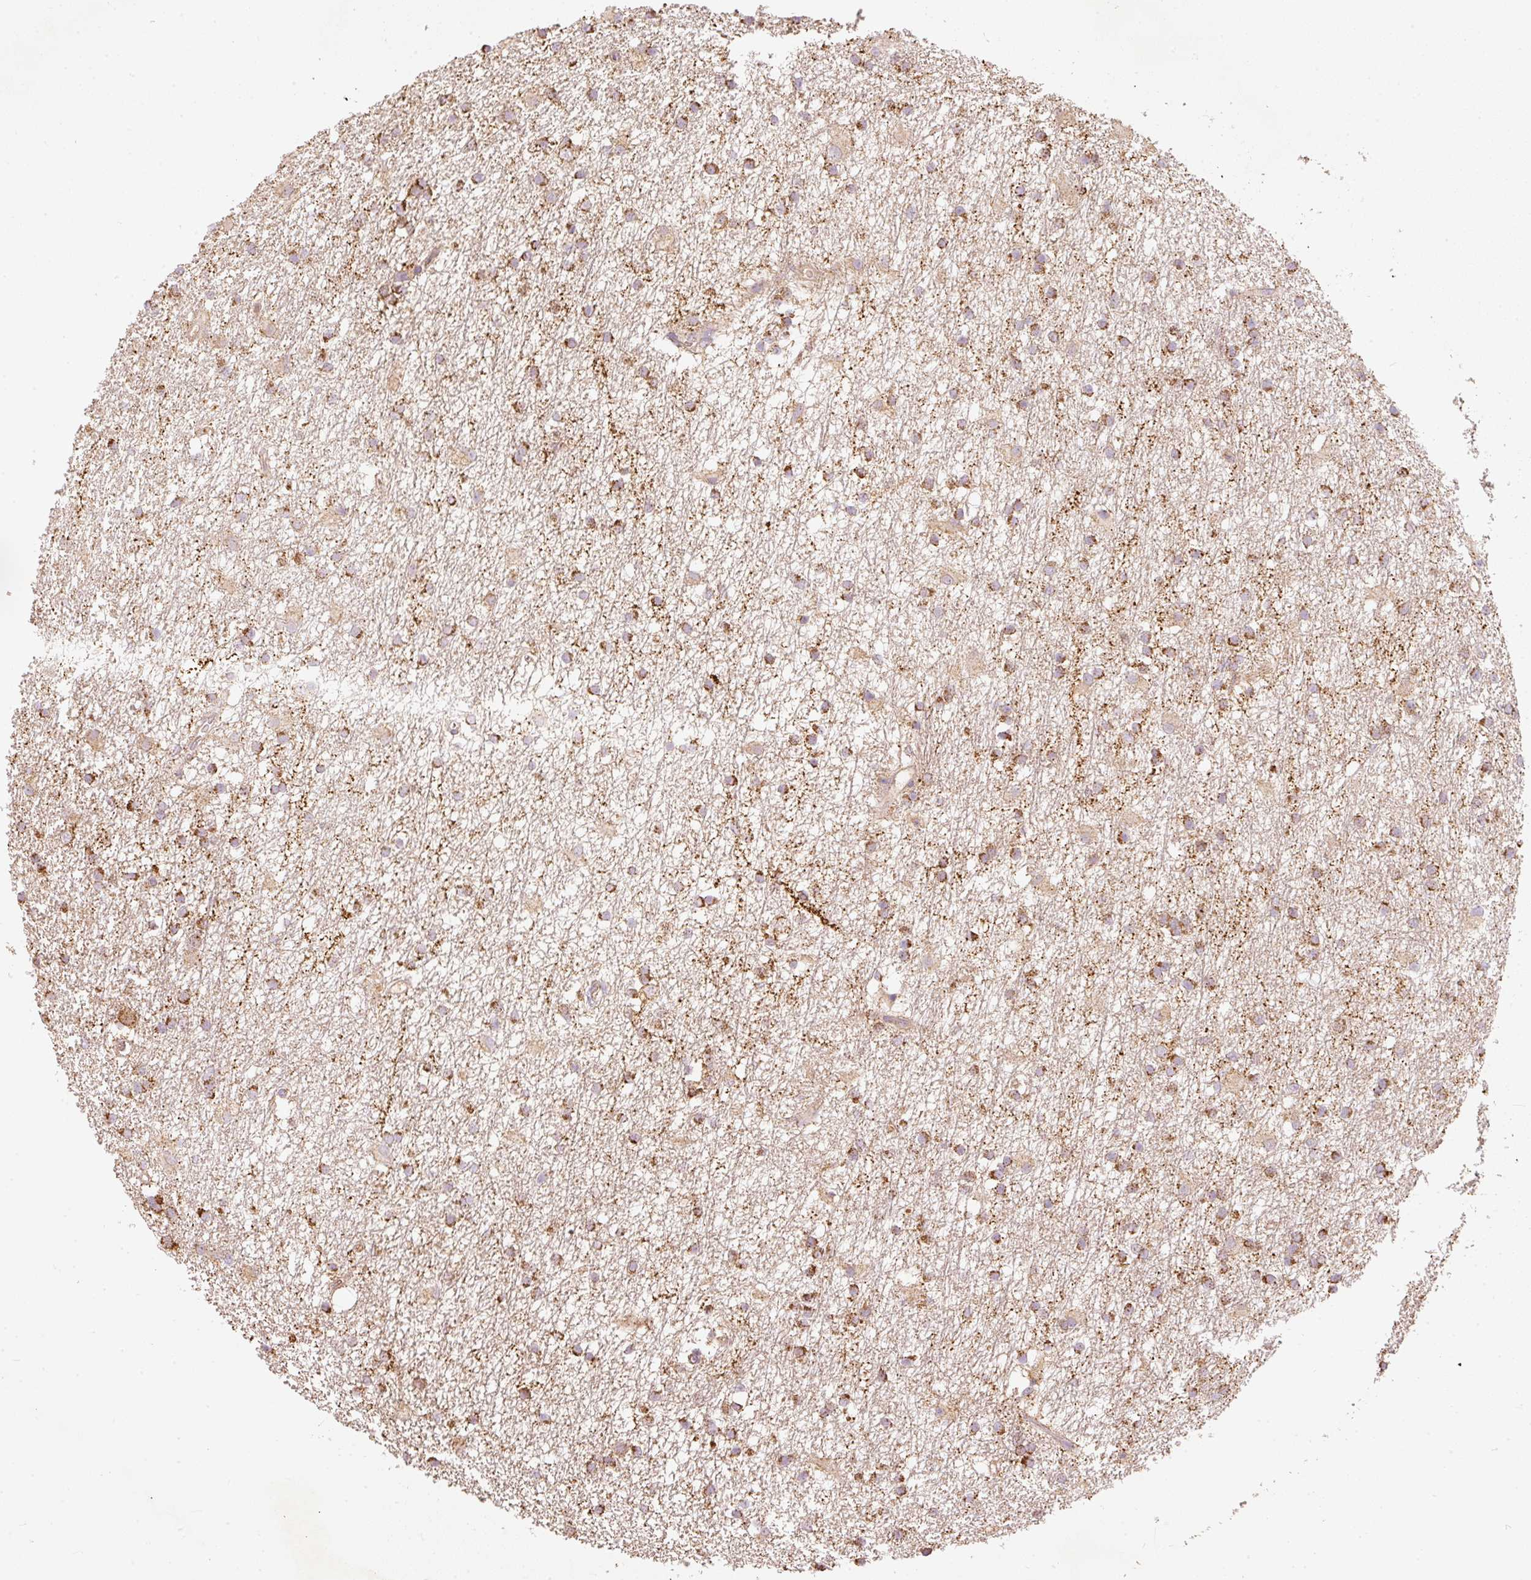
{"staining": {"intensity": "moderate", "quantity": ">75%", "location": "cytoplasmic/membranous"}, "tissue": "glioma", "cell_type": "Tumor cells", "image_type": "cancer", "snomed": [{"axis": "morphology", "description": "Glioma, malignant, High grade"}, {"axis": "topography", "description": "Brain"}], "caption": "This photomicrograph shows high-grade glioma (malignant) stained with immunohistochemistry to label a protein in brown. The cytoplasmic/membranous of tumor cells show moderate positivity for the protein. Nuclei are counter-stained blue.", "gene": "PSENEN", "patient": {"sex": "male", "age": 77}}